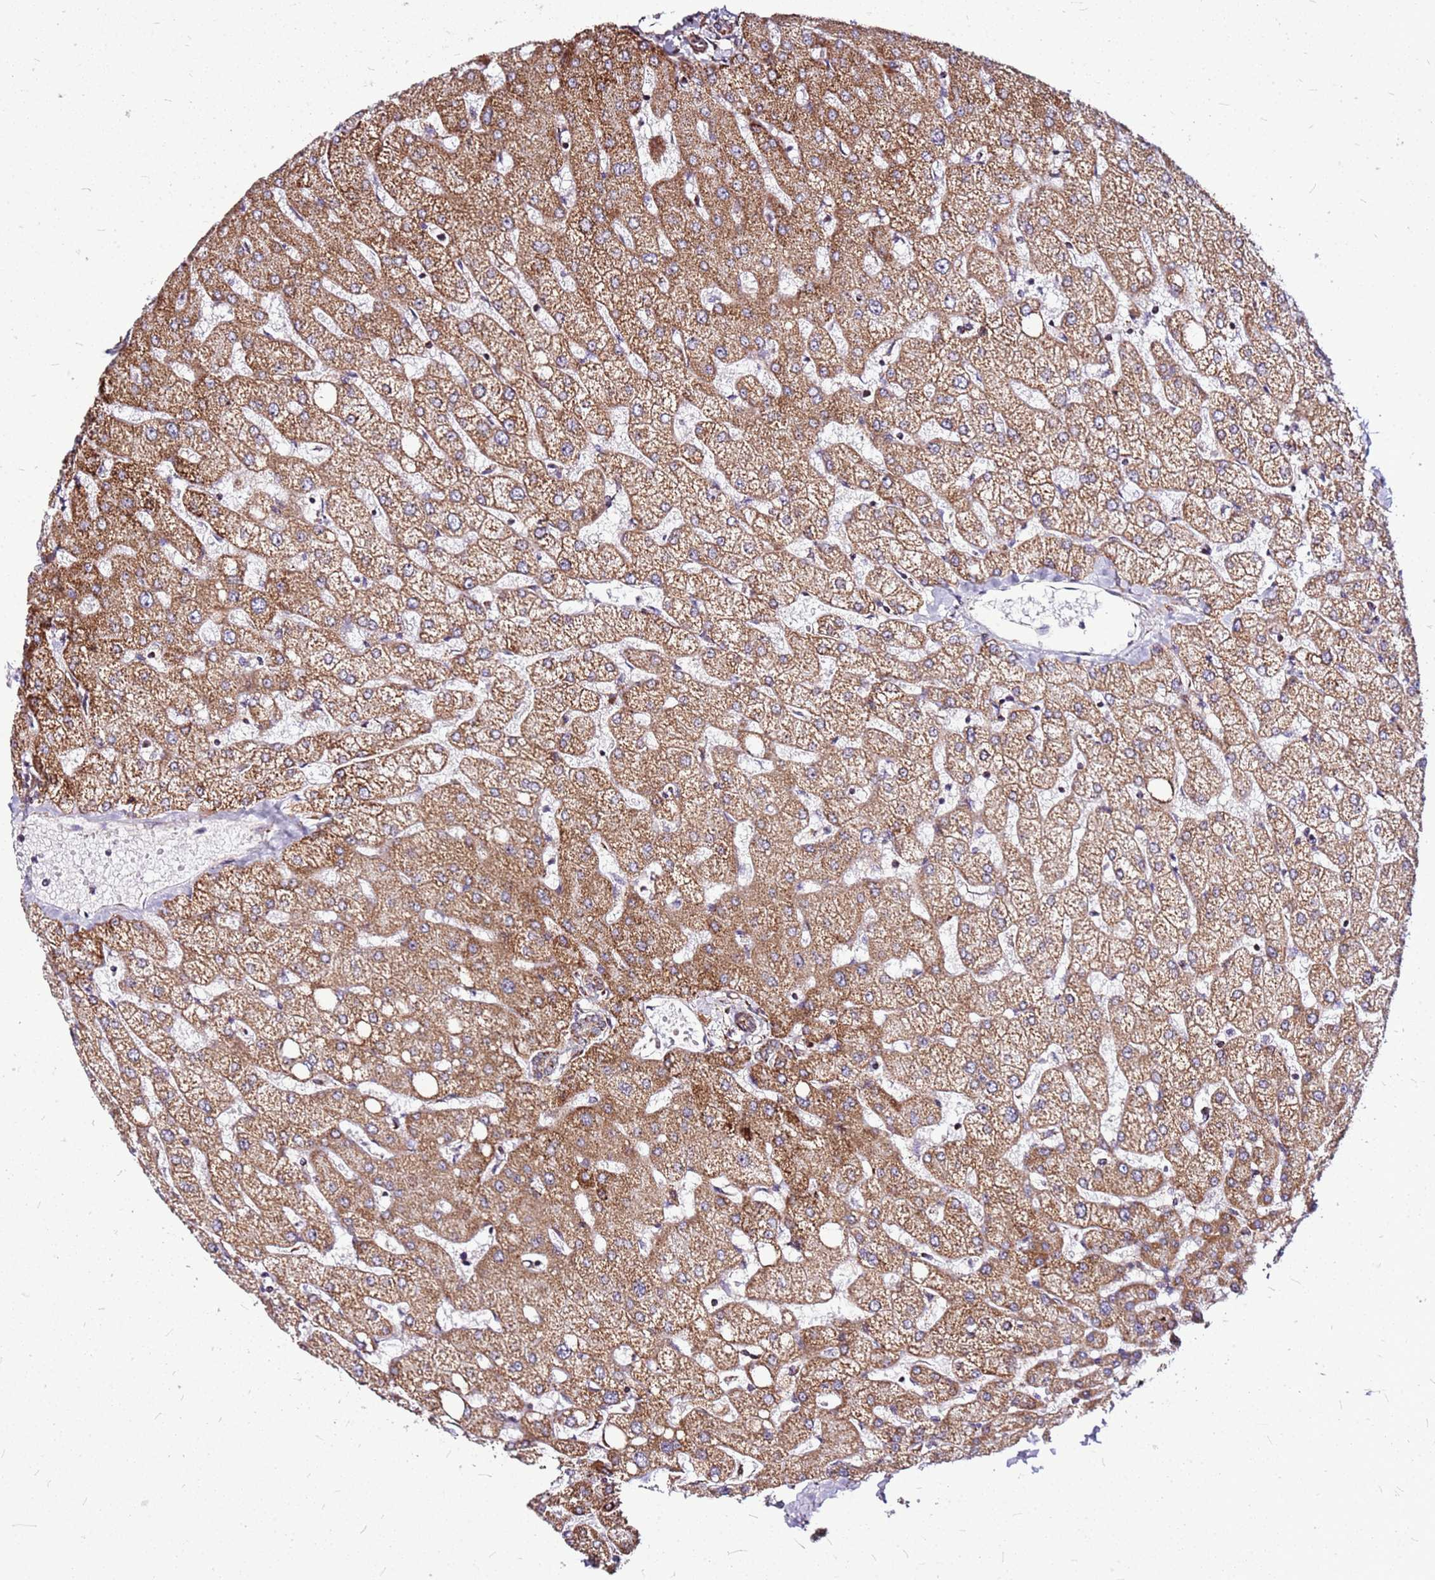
{"staining": {"intensity": "moderate", "quantity": ">75%", "location": "cytoplasmic/membranous"}, "tissue": "liver", "cell_type": "Cholangiocytes", "image_type": "normal", "snomed": [{"axis": "morphology", "description": "Normal tissue, NOS"}, {"axis": "topography", "description": "Liver"}], "caption": "Benign liver shows moderate cytoplasmic/membranous staining in about >75% of cholangiocytes (DAB = brown stain, brightfield microscopy at high magnification)..", "gene": "OR51T1", "patient": {"sex": "female", "age": 54}}